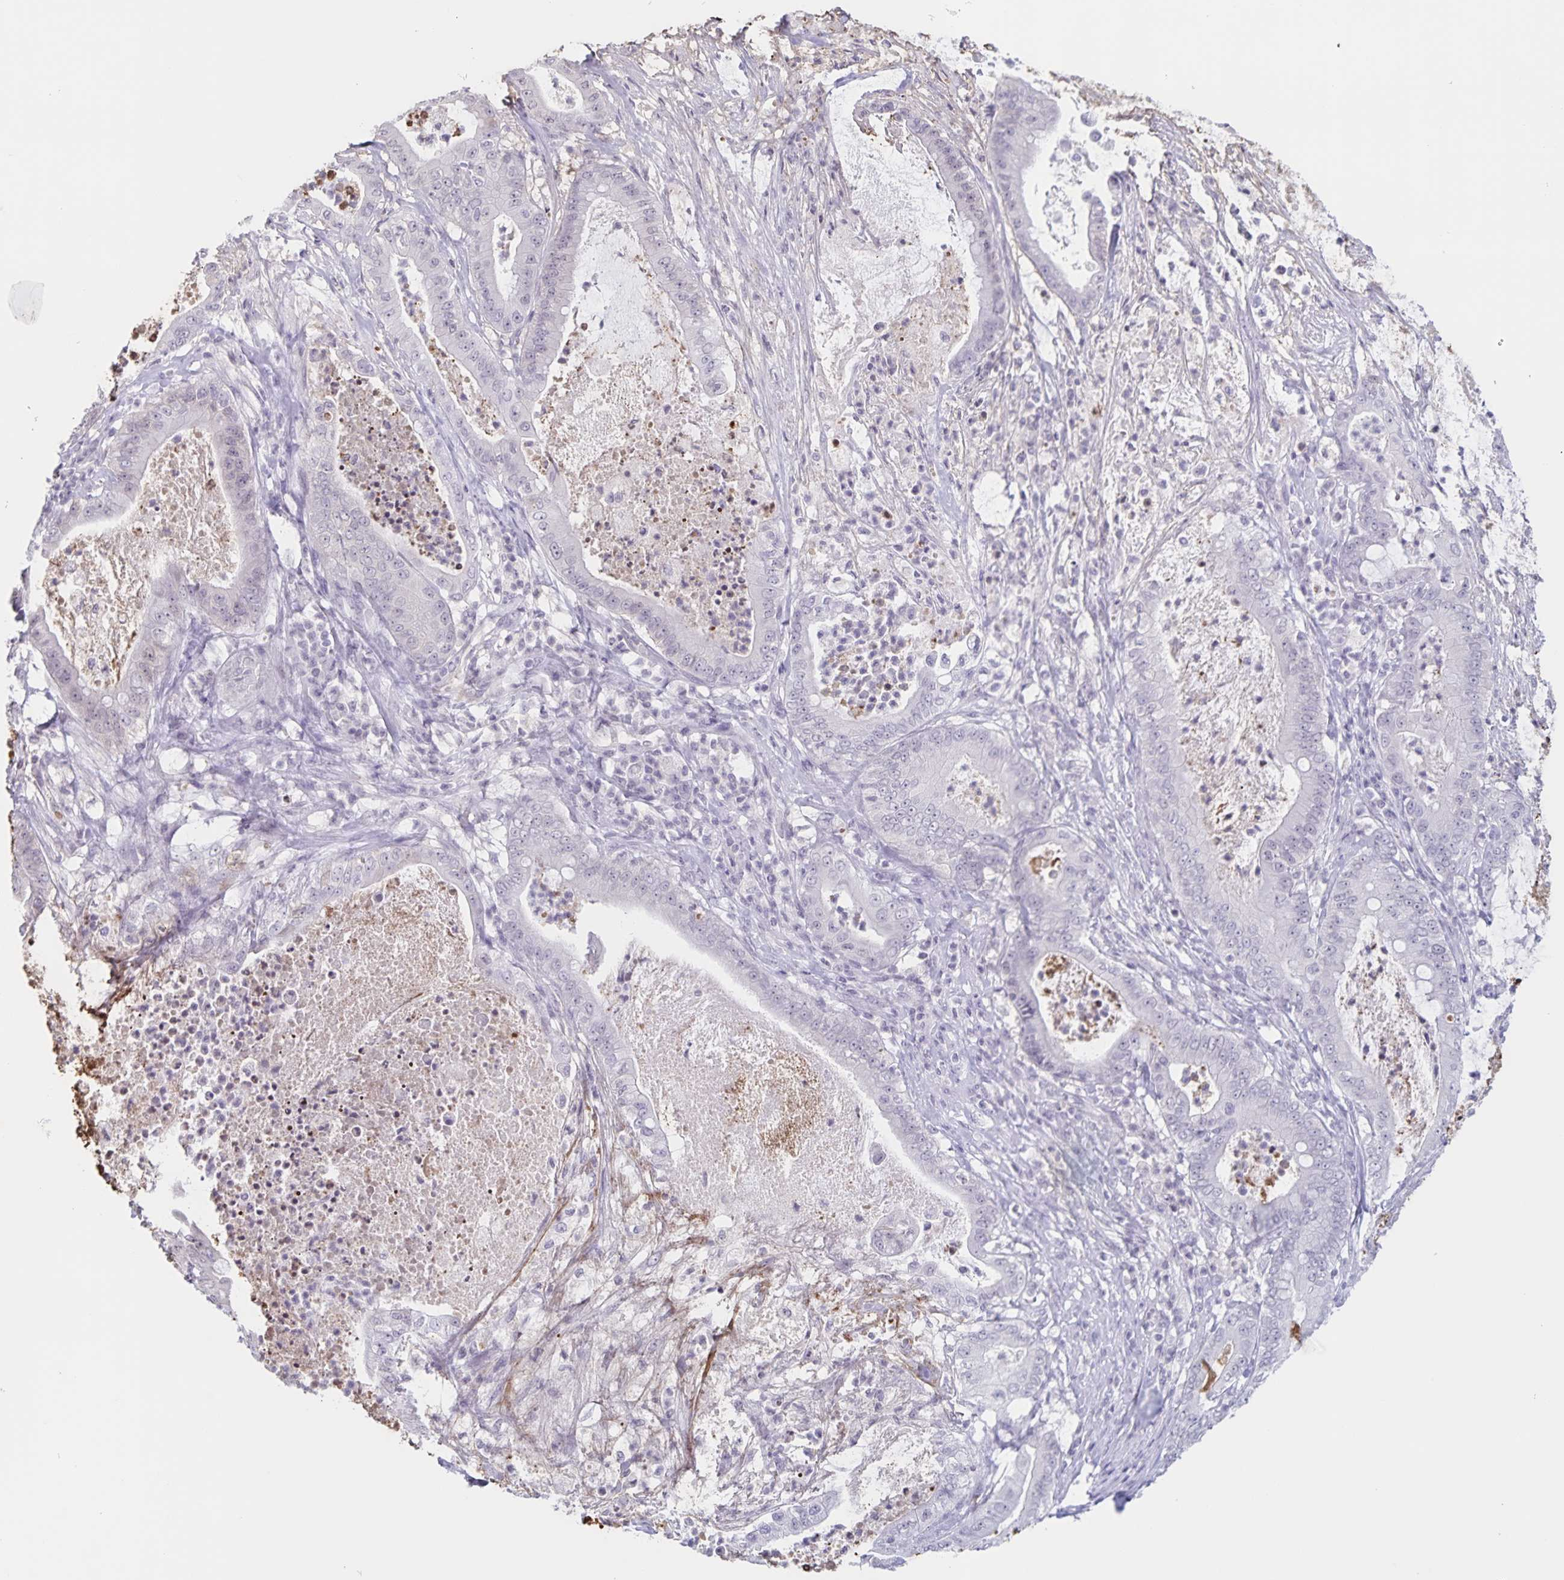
{"staining": {"intensity": "negative", "quantity": "none", "location": "none"}, "tissue": "pancreatic cancer", "cell_type": "Tumor cells", "image_type": "cancer", "snomed": [{"axis": "morphology", "description": "Adenocarcinoma, NOS"}, {"axis": "topography", "description": "Pancreas"}], "caption": "A histopathology image of human pancreatic cancer (adenocarcinoma) is negative for staining in tumor cells. (Brightfield microscopy of DAB immunohistochemistry at high magnification).", "gene": "LCE6A", "patient": {"sex": "male", "age": 71}}